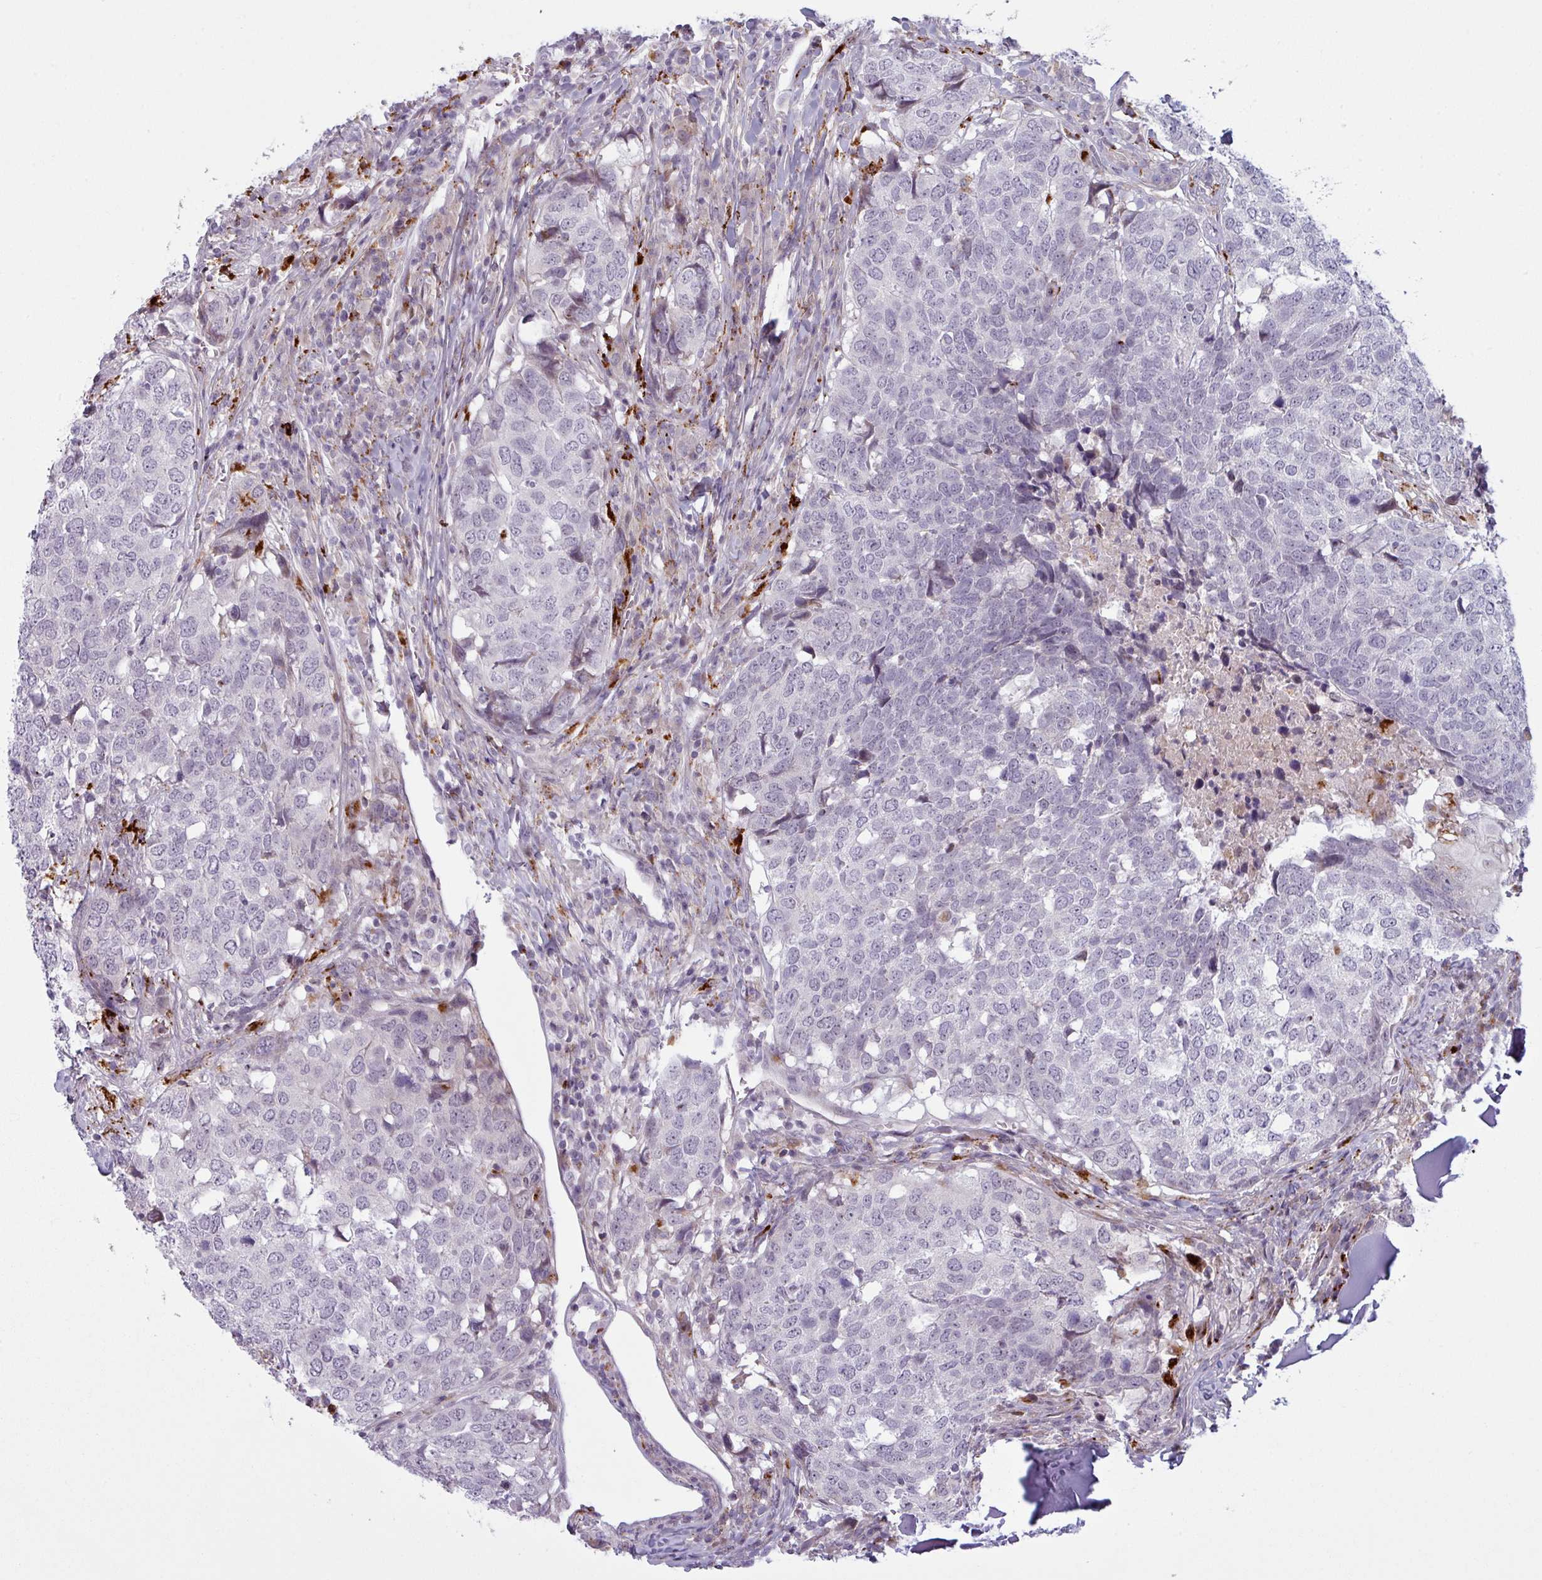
{"staining": {"intensity": "negative", "quantity": "none", "location": "none"}, "tissue": "head and neck cancer", "cell_type": "Tumor cells", "image_type": "cancer", "snomed": [{"axis": "morphology", "description": "Normal tissue, NOS"}, {"axis": "morphology", "description": "Squamous cell carcinoma, NOS"}, {"axis": "topography", "description": "Skeletal muscle"}, {"axis": "topography", "description": "Vascular tissue"}, {"axis": "topography", "description": "Peripheral nerve tissue"}, {"axis": "topography", "description": "Head-Neck"}], "caption": "IHC image of neoplastic tissue: human squamous cell carcinoma (head and neck) stained with DAB (3,3'-diaminobenzidine) exhibits no significant protein expression in tumor cells.", "gene": "MAP7D2", "patient": {"sex": "male", "age": 66}}